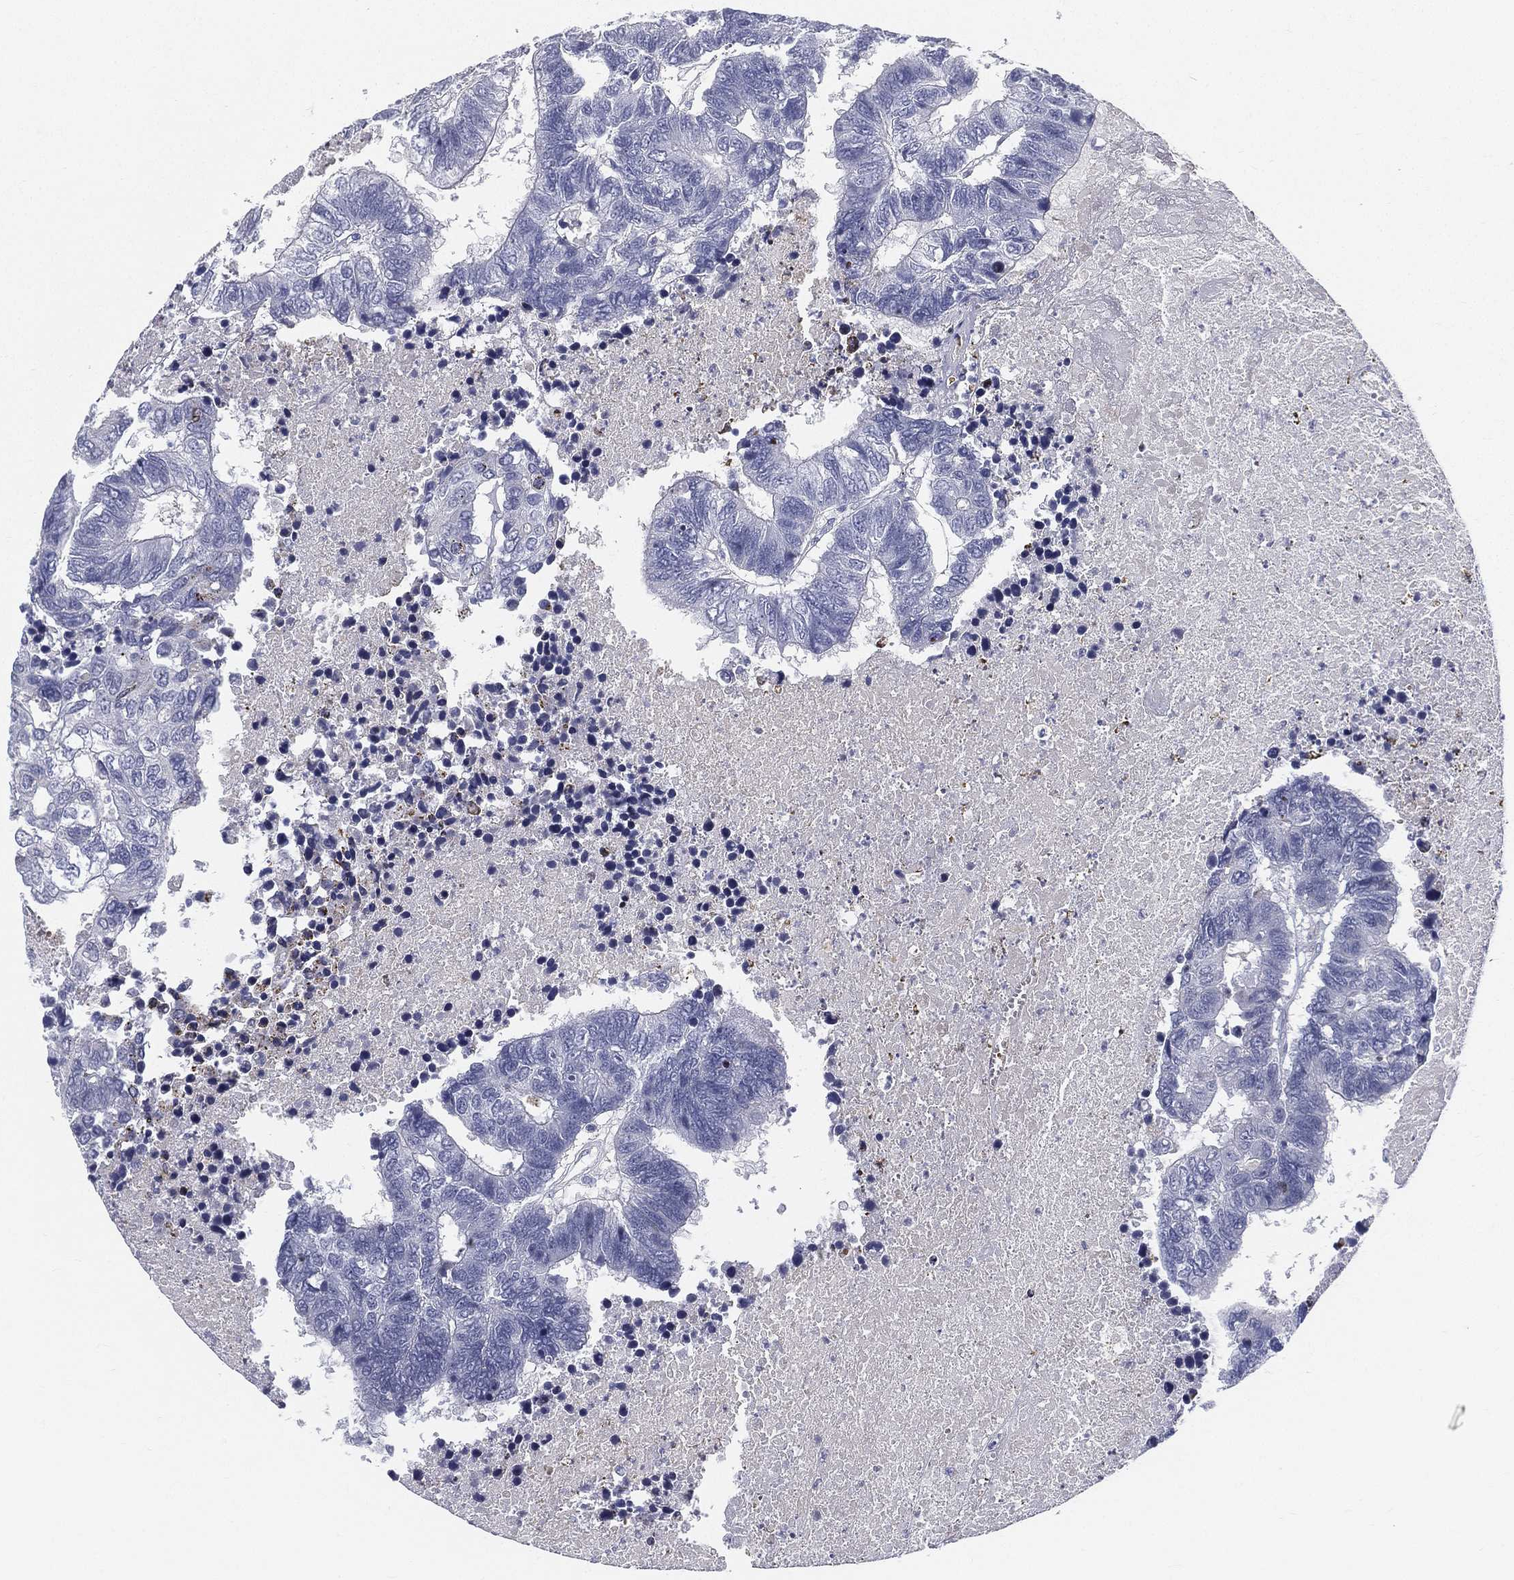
{"staining": {"intensity": "negative", "quantity": "none", "location": "none"}, "tissue": "colorectal cancer", "cell_type": "Tumor cells", "image_type": "cancer", "snomed": [{"axis": "morphology", "description": "Adenocarcinoma, NOS"}, {"axis": "topography", "description": "Colon"}], "caption": "High magnification brightfield microscopy of adenocarcinoma (colorectal) stained with DAB (brown) and counterstained with hematoxylin (blue): tumor cells show no significant expression. (DAB IHC visualized using brightfield microscopy, high magnification).", "gene": "SPPL2C", "patient": {"sex": "female", "age": 48}}